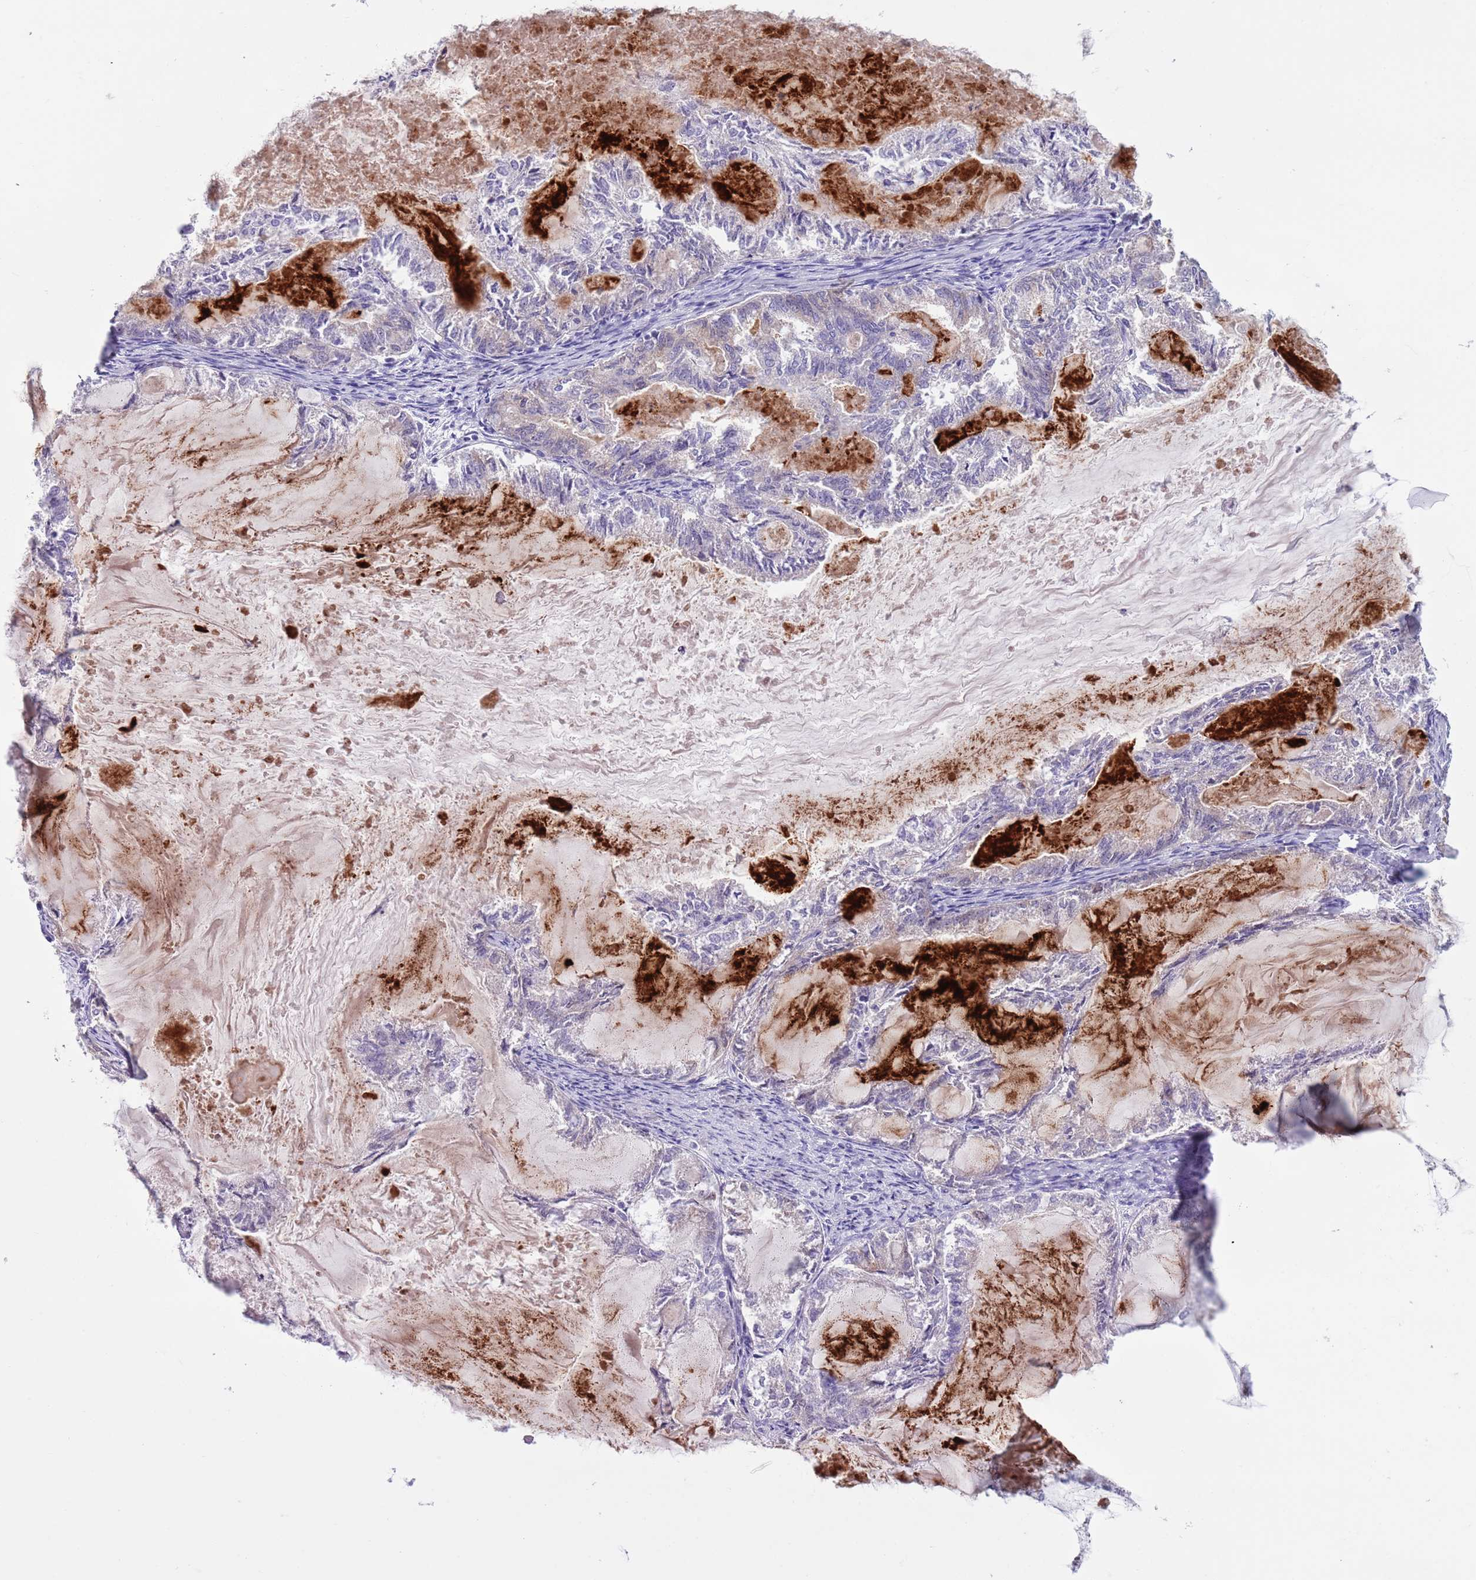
{"staining": {"intensity": "strong", "quantity": "<25%", "location": "cytoplasmic/membranous,nuclear"}, "tissue": "endometrial cancer", "cell_type": "Tumor cells", "image_type": "cancer", "snomed": [{"axis": "morphology", "description": "Adenocarcinoma, NOS"}, {"axis": "topography", "description": "Endometrium"}], "caption": "Adenocarcinoma (endometrial) tissue shows strong cytoplasmic/membranous and nuclear staining in approximately <25% of tumor cells, visualized by immunohistochemistry.", "gene": "PFKFB2", "patient": {"sex": "female", "age": 86}}